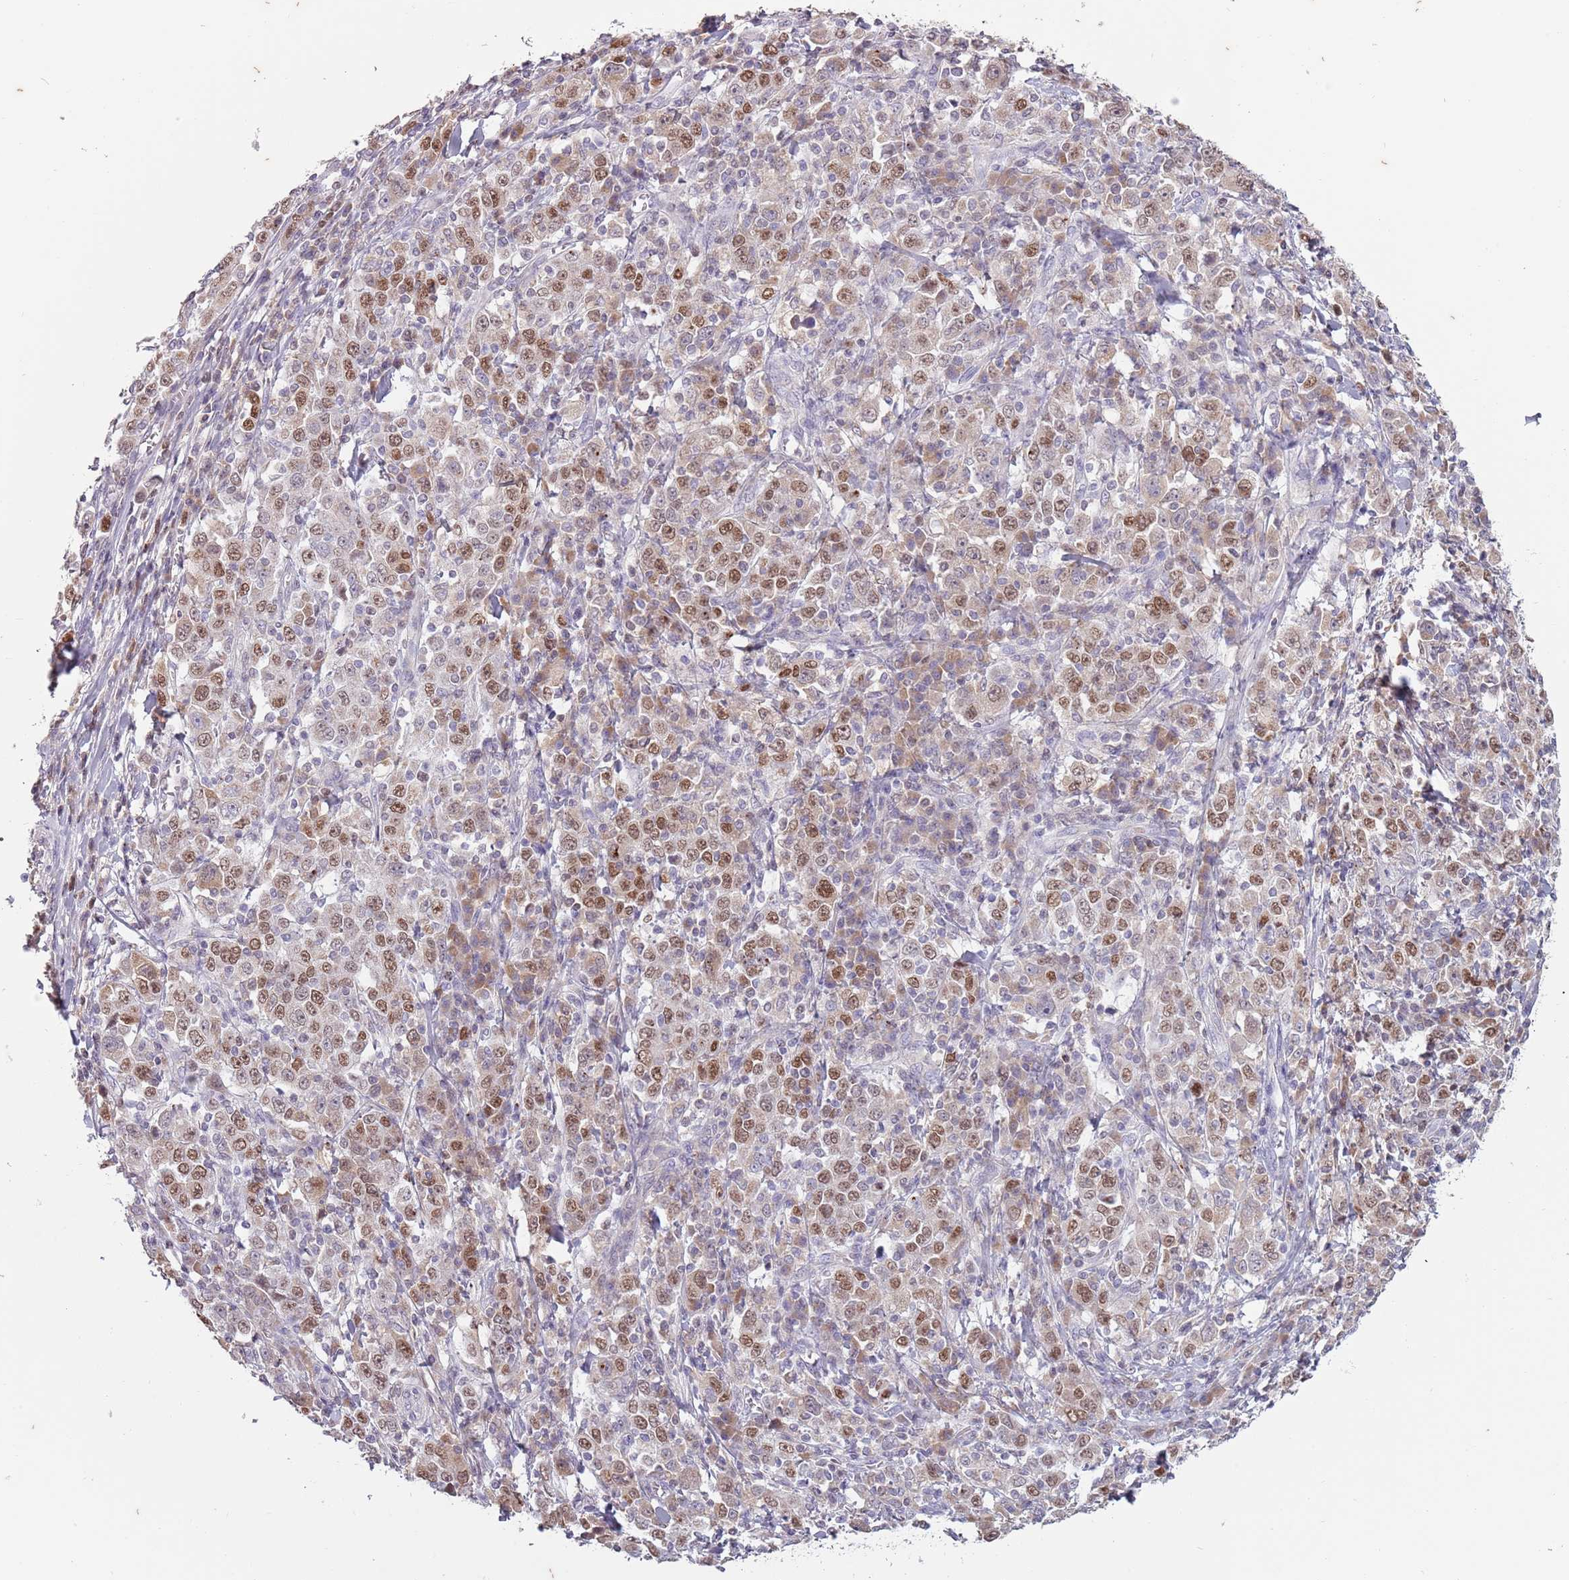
{"staining": {"intensity": "moderate", "quantity": ">75%", "location": "nuclear"}, "tissue": "stomach cancer", "cell_type": "Tumor cells", "image_type": "cancer", "snomed": [{"axis": "morphology", "description": "Normal tissue, NOS"}, {"axis": "morphology", "description": "Adenocarcinoma, NOS"}, {"axis": "topography", "description": "Stomach, upper"}, {"axis": "topography", "description": "Stomach"}], "caption": "Stomach cancer (adenocarcinoma) tissue shows moderate nuclear positivity in approximately >75% of tumor cells, visualized by immunohistochemistry.", "gene": "SYS1", "patient": {"sex": "male", "age": 59}}